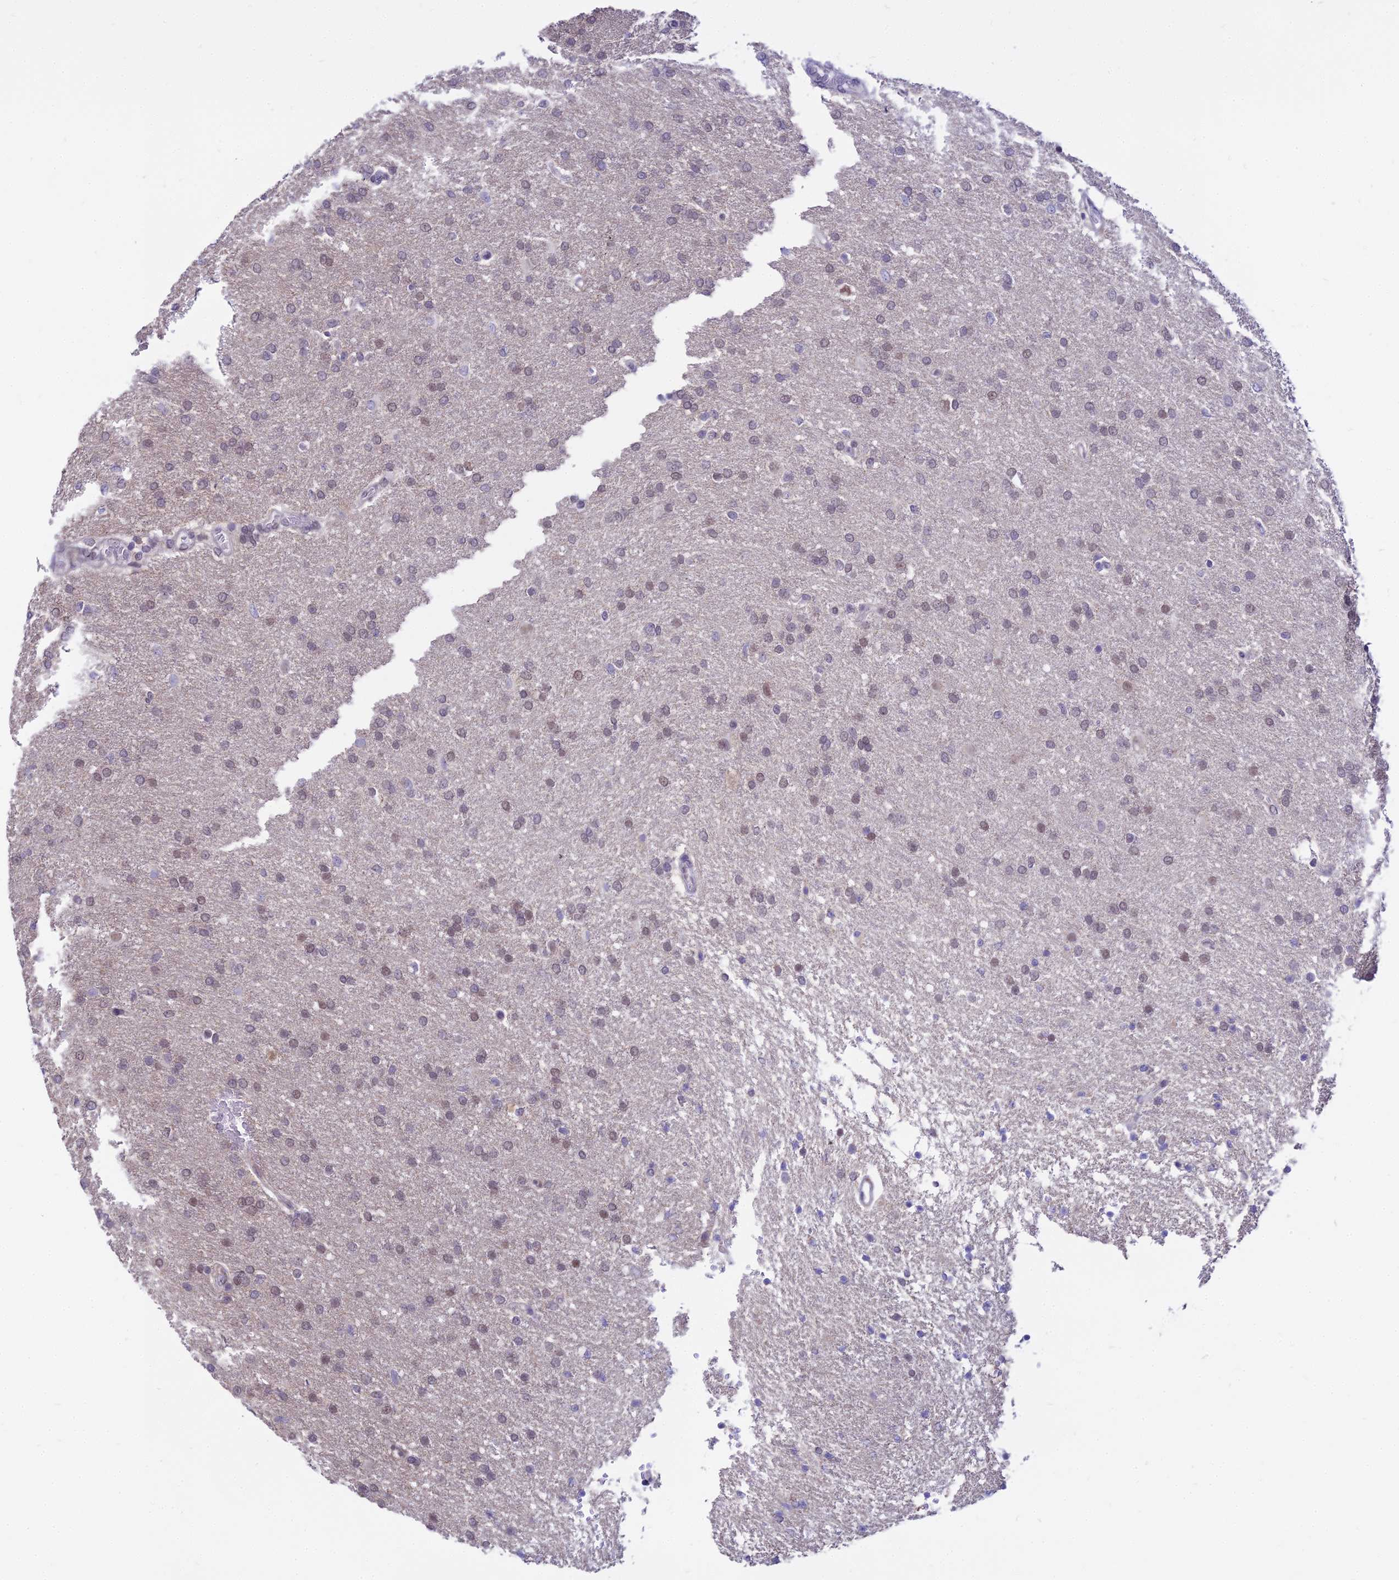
{"staining": {"intensity": "weak", "quantity": "<25%", "location": "nuclear"}, "tissue": "glioma", "cell_type": "Tumor cells", "image_type": "cancer", "snomed": [{"axis": "morphology", "description": "Glioma, malignant, High grade"}, {"axis": "topography", "description": "Brain"}], "caption": "Histopathology image shows no protein positivity in tumor cells of malignant high-grade glioma tissue.", "gene": "C6orf163", "patient": {"sex": "male", "age": 72}}